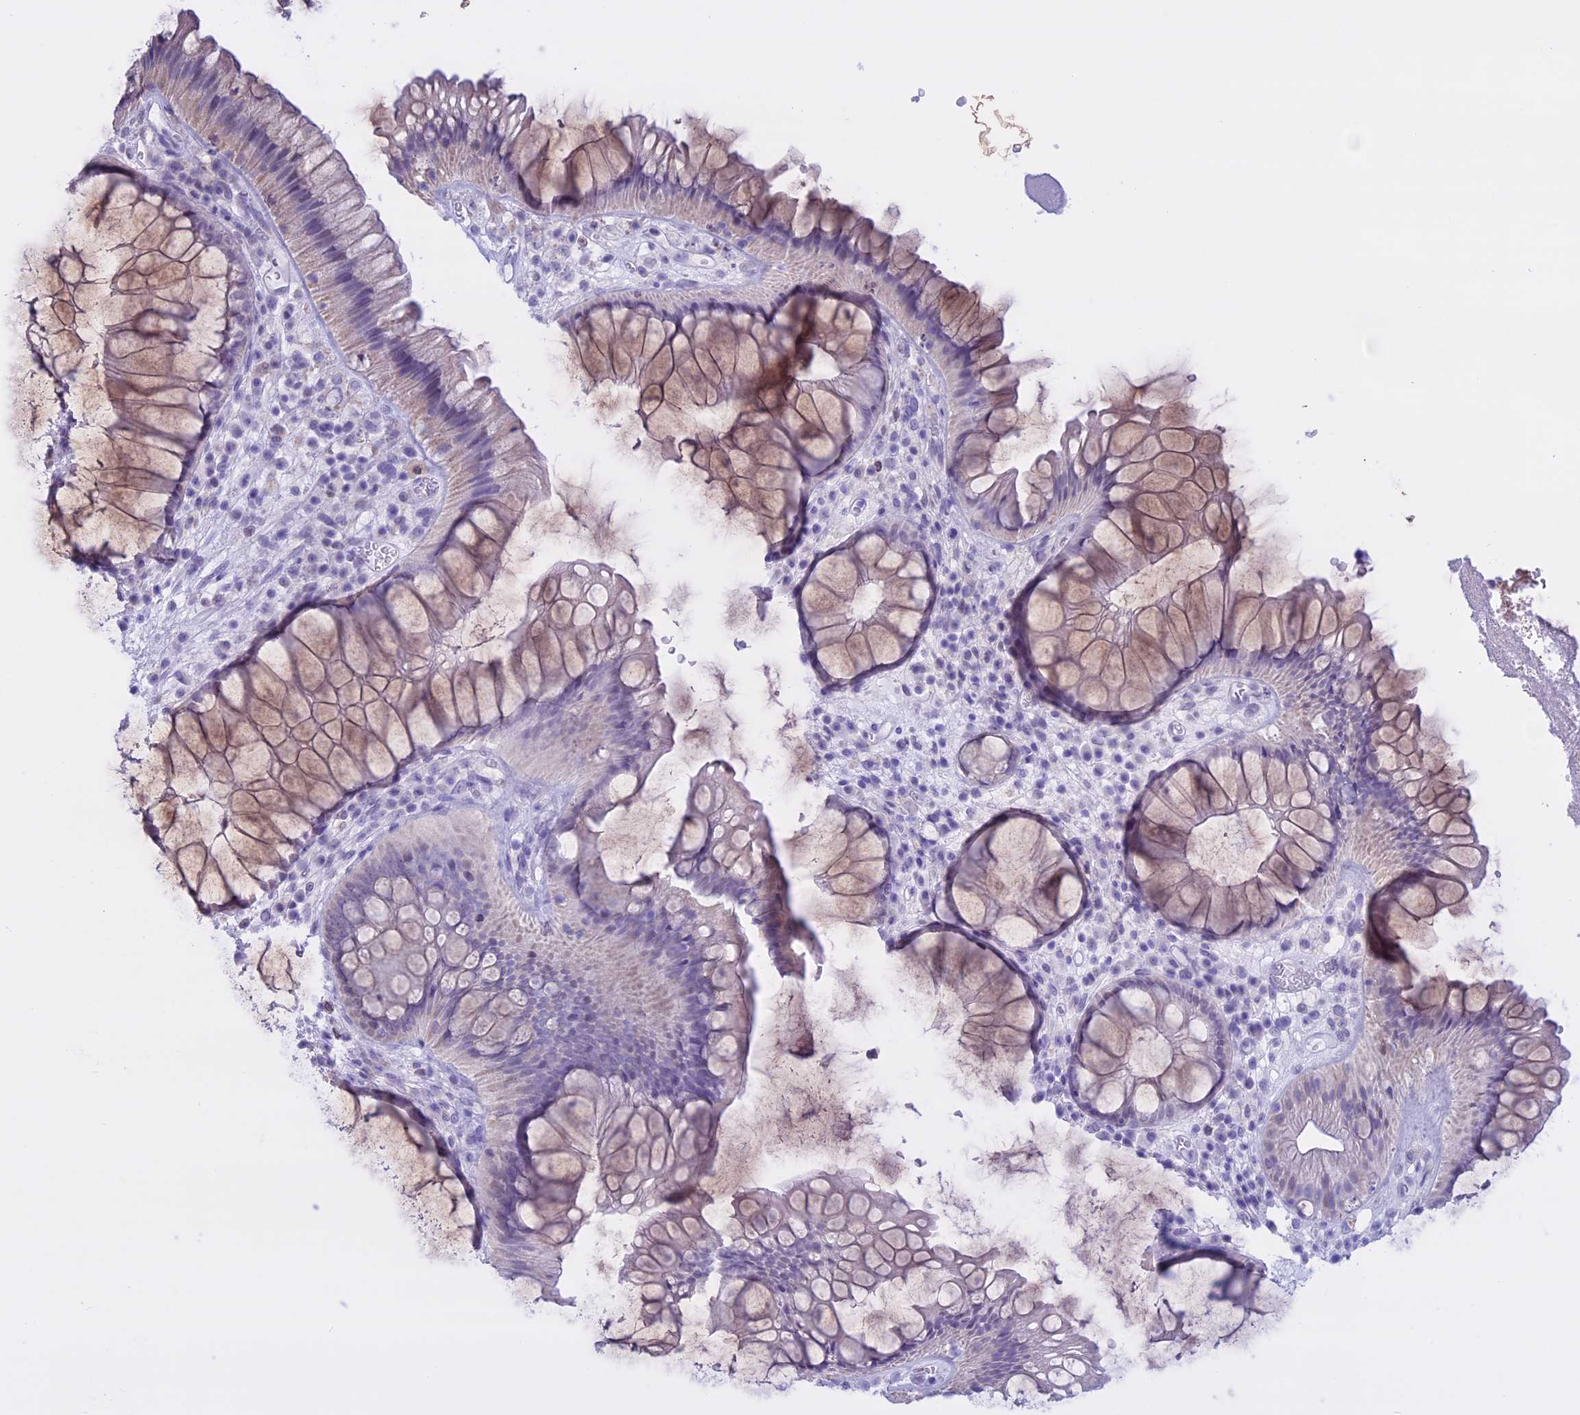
{"staining": {"intensity": "weak", "quantity": "25%-75%", "location": "cytoplasmic/membranous"}, "tissue": "rectum", "cell_type": "Glandular cells", "image_type": "normal", "snomed": [{"axis": "morphology", "description": "Normal tissue, NOS"}, {"axis": "topography", "description": "Rectum"}], "caption": "Weak cytoplasmic/membranous staining for a protein is identified in approximately 25%-75% of glandular cells of normal rectum using immunohistochemistry (IHC).", "gene": "LHFPL2", "patient": {"sex": "male", "age": 51}}